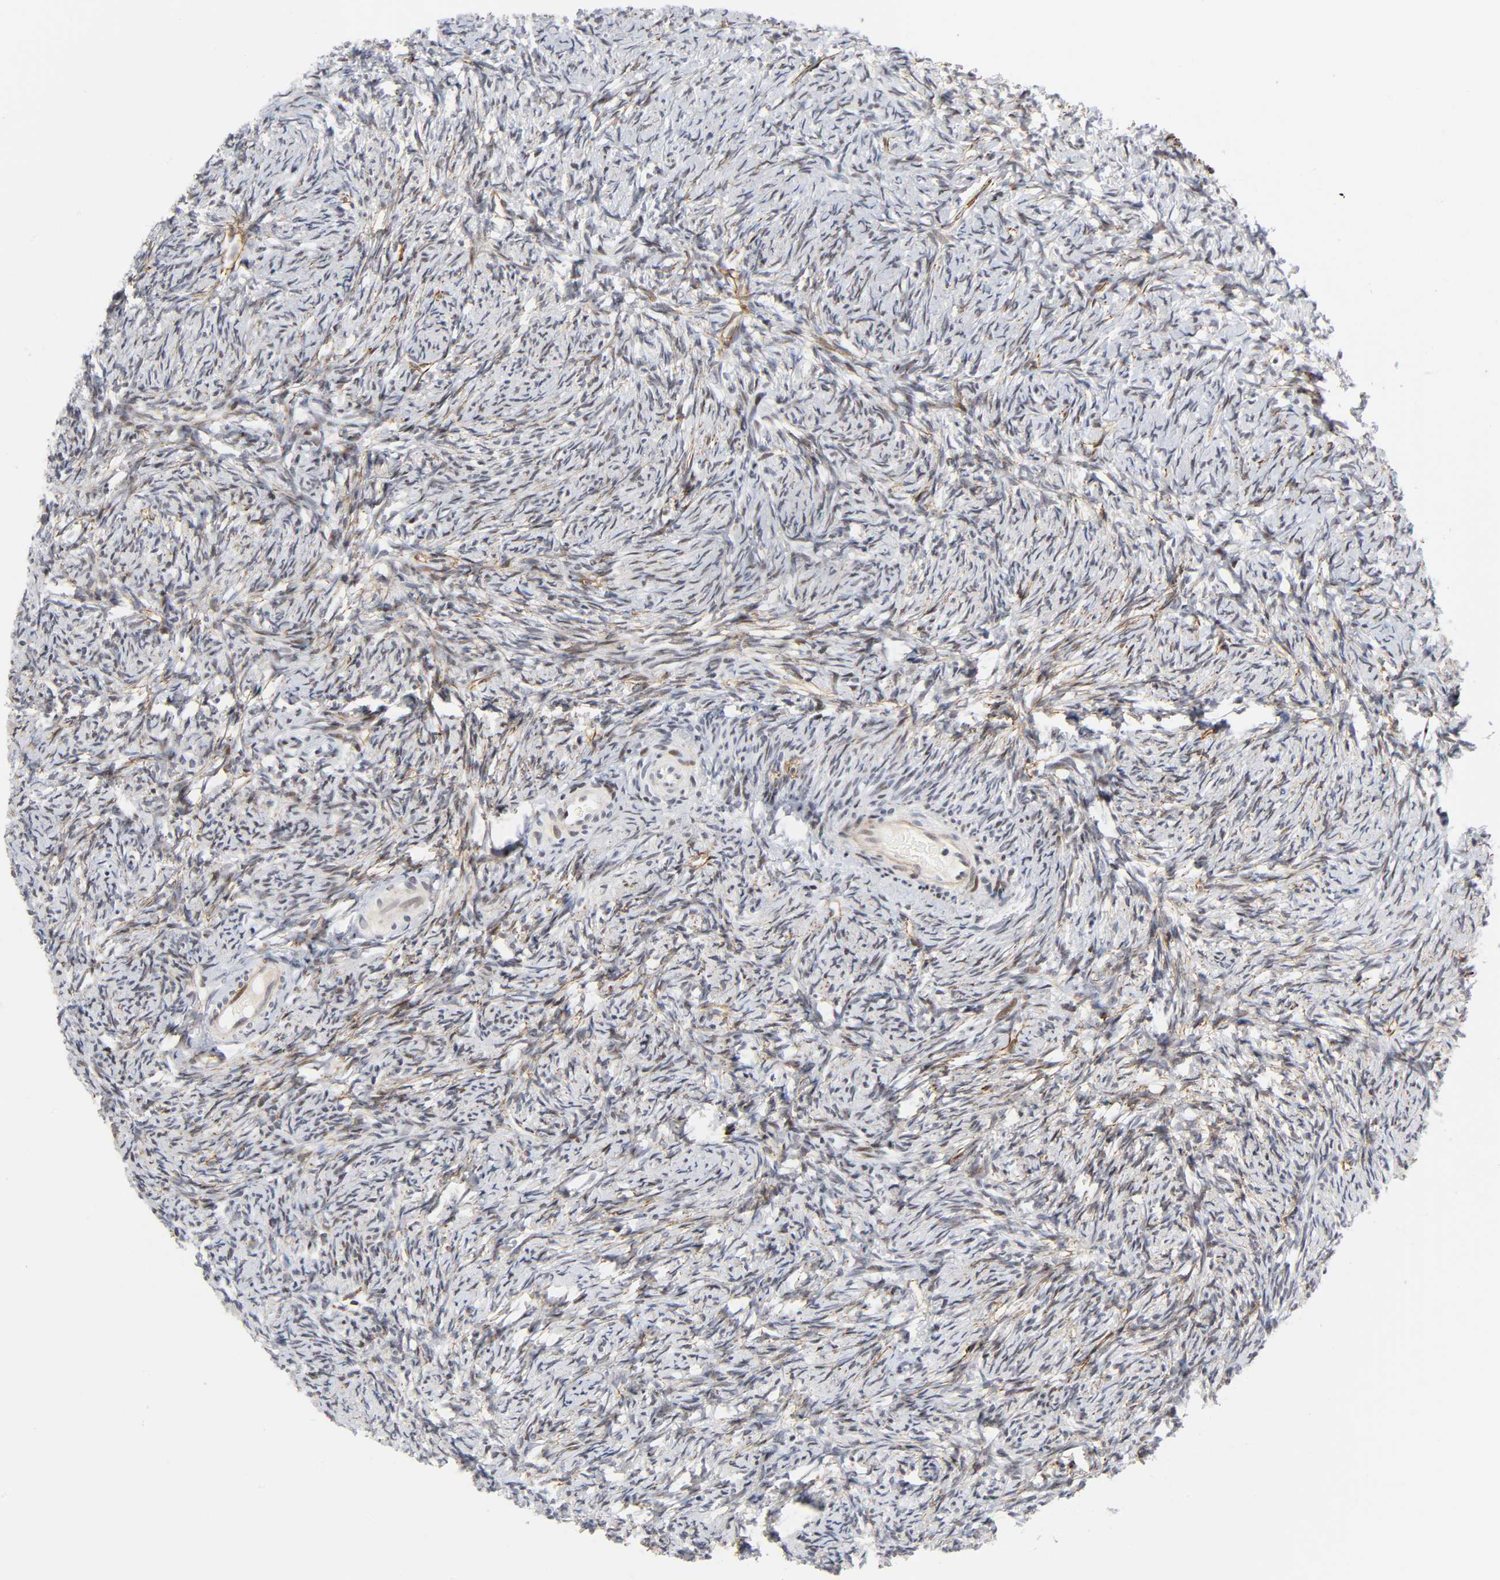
{"staining": {"intensity": "weak", "quantity": "25%-75%", "location": "cytoplasmic/membranous,nuclear"}, "tissue": "ovary", "cell_type": "Ovarian stroma cells", "image_type": "normal", "snomed": [{"axis": "morphology", "description": "Normal tissue, NOS"}, {"axis": "topography", "description": "Ovary"}], "caption": "Weak cytoplasmic/membranous,nuclear protein expression is seen in approximately 25%-75% of ovarian stroma cells in ovary.", "gene": "DIDO1", "patient": {"sex": "female", "age": 60}}